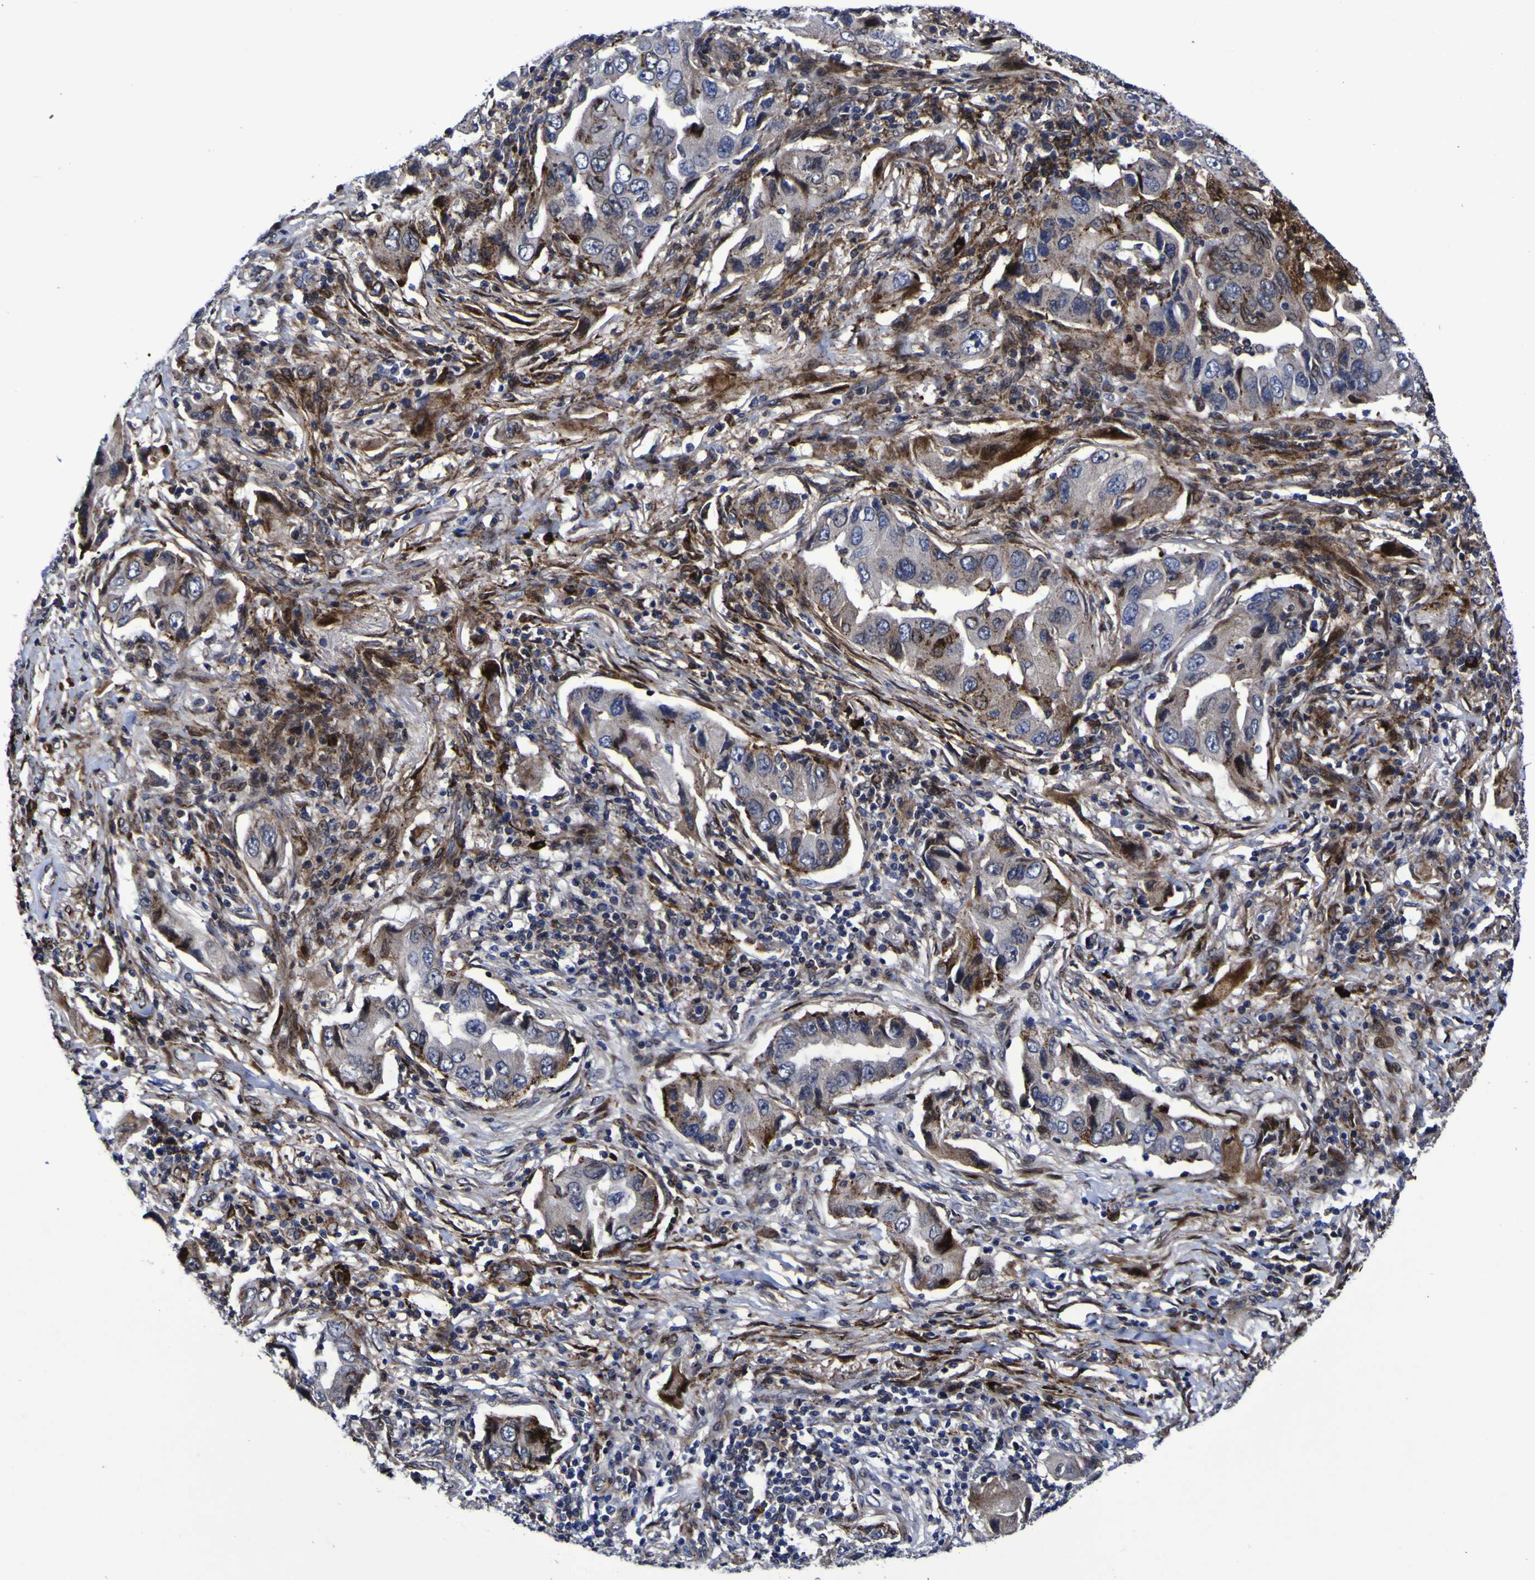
{"staining": {"intensity": "strong", "quantity": "25%-75%", "location": "cytoplasmic/membranous,nuclear"}, "tissue": "lung cancer", "cell_type": "Tumor cells", "image_type": "cancer", "snomed": [{"axis": "morphology", "description": "Adenocarcinoma, NOS"}, {"axis": "topography", "description": "Lung"}], "caption": "IHC of adenocarcinoma (lung) reveals high levels of strong cytoplasmic/membranous and nuclear positivity in about 25%-75% of tumor cells.", "gene": "MGLL", "patient": {"sex": "female", "age": 65}}